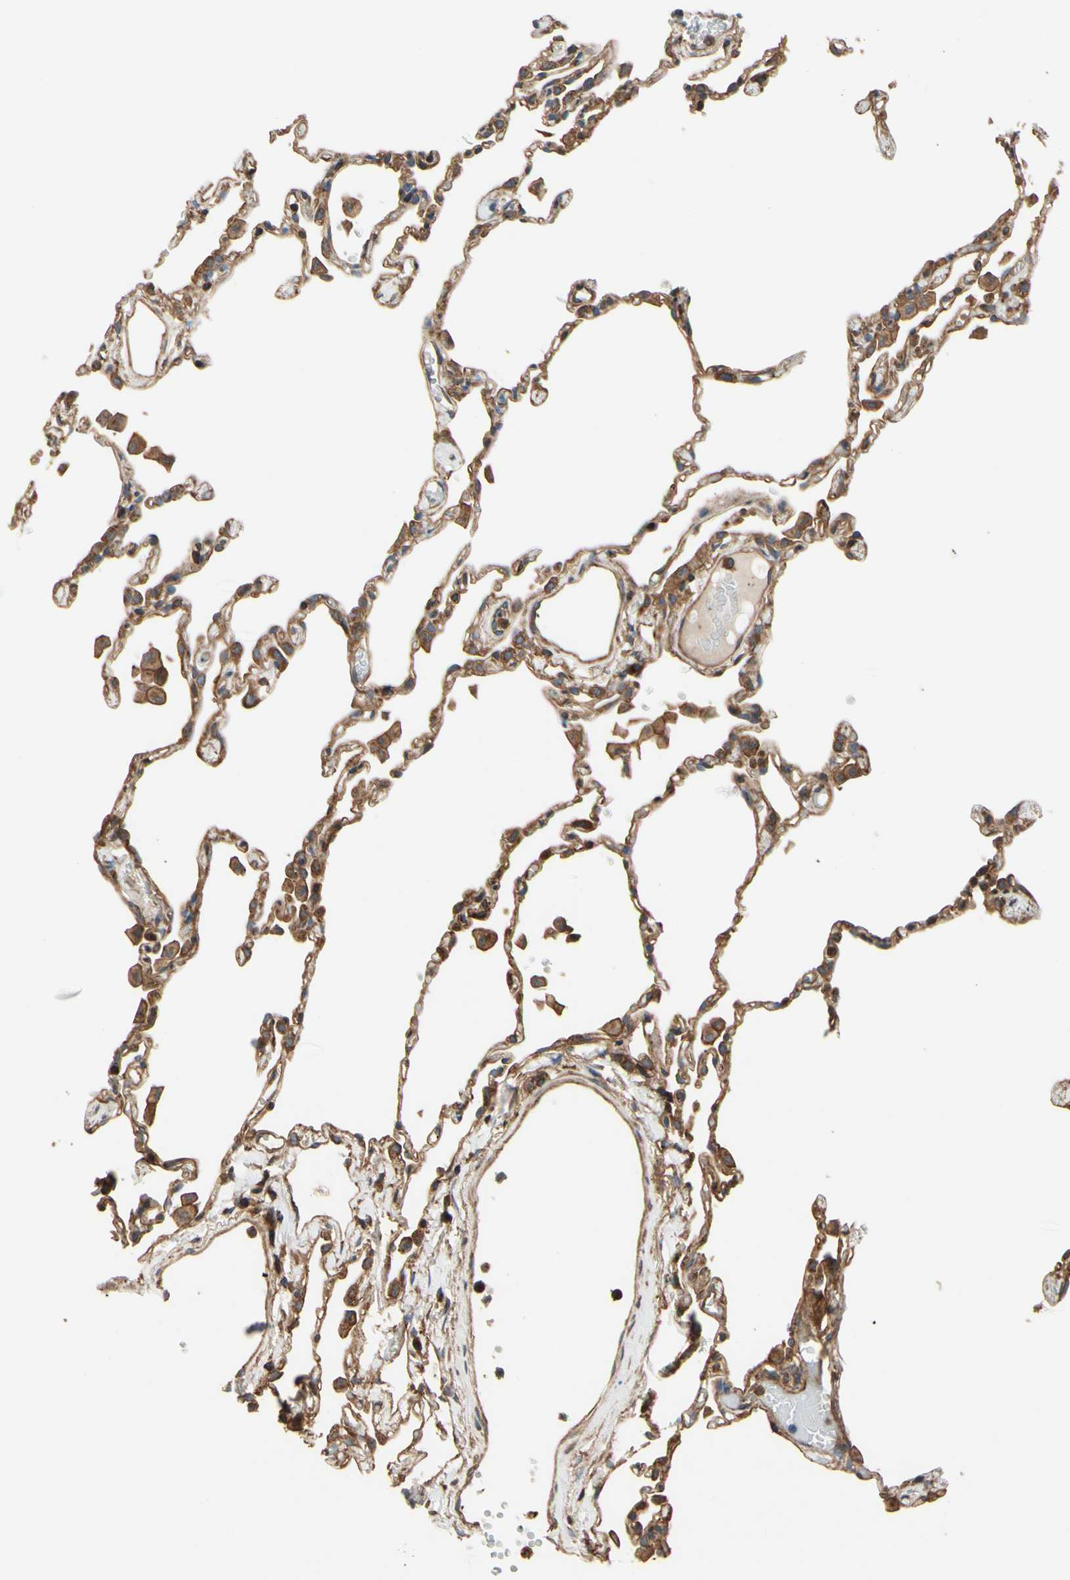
{"staining": {"intensity": "moderate", "quantity": "25%-75%", "location": "cytoplasmic/membranous"}, "tissue": "lung", "cell_type": "Alveolar cells", "image_type": "normal", "snomed": [{"axis": "morphology", "description": "Normal tissue, NOS"}, {"axis": "topography", "description": "Lung"}], "caption": "Lung was stained to show a protein in brown. There is medium levels of moderate cytoplasmic/membranous staining in about 25%-75% of alveolar cells. The protein of interest is shown in brown color, while the nuclei are stained blue.", "gene": "EPS15", "patient": {"sex": "female", "age": 49}}